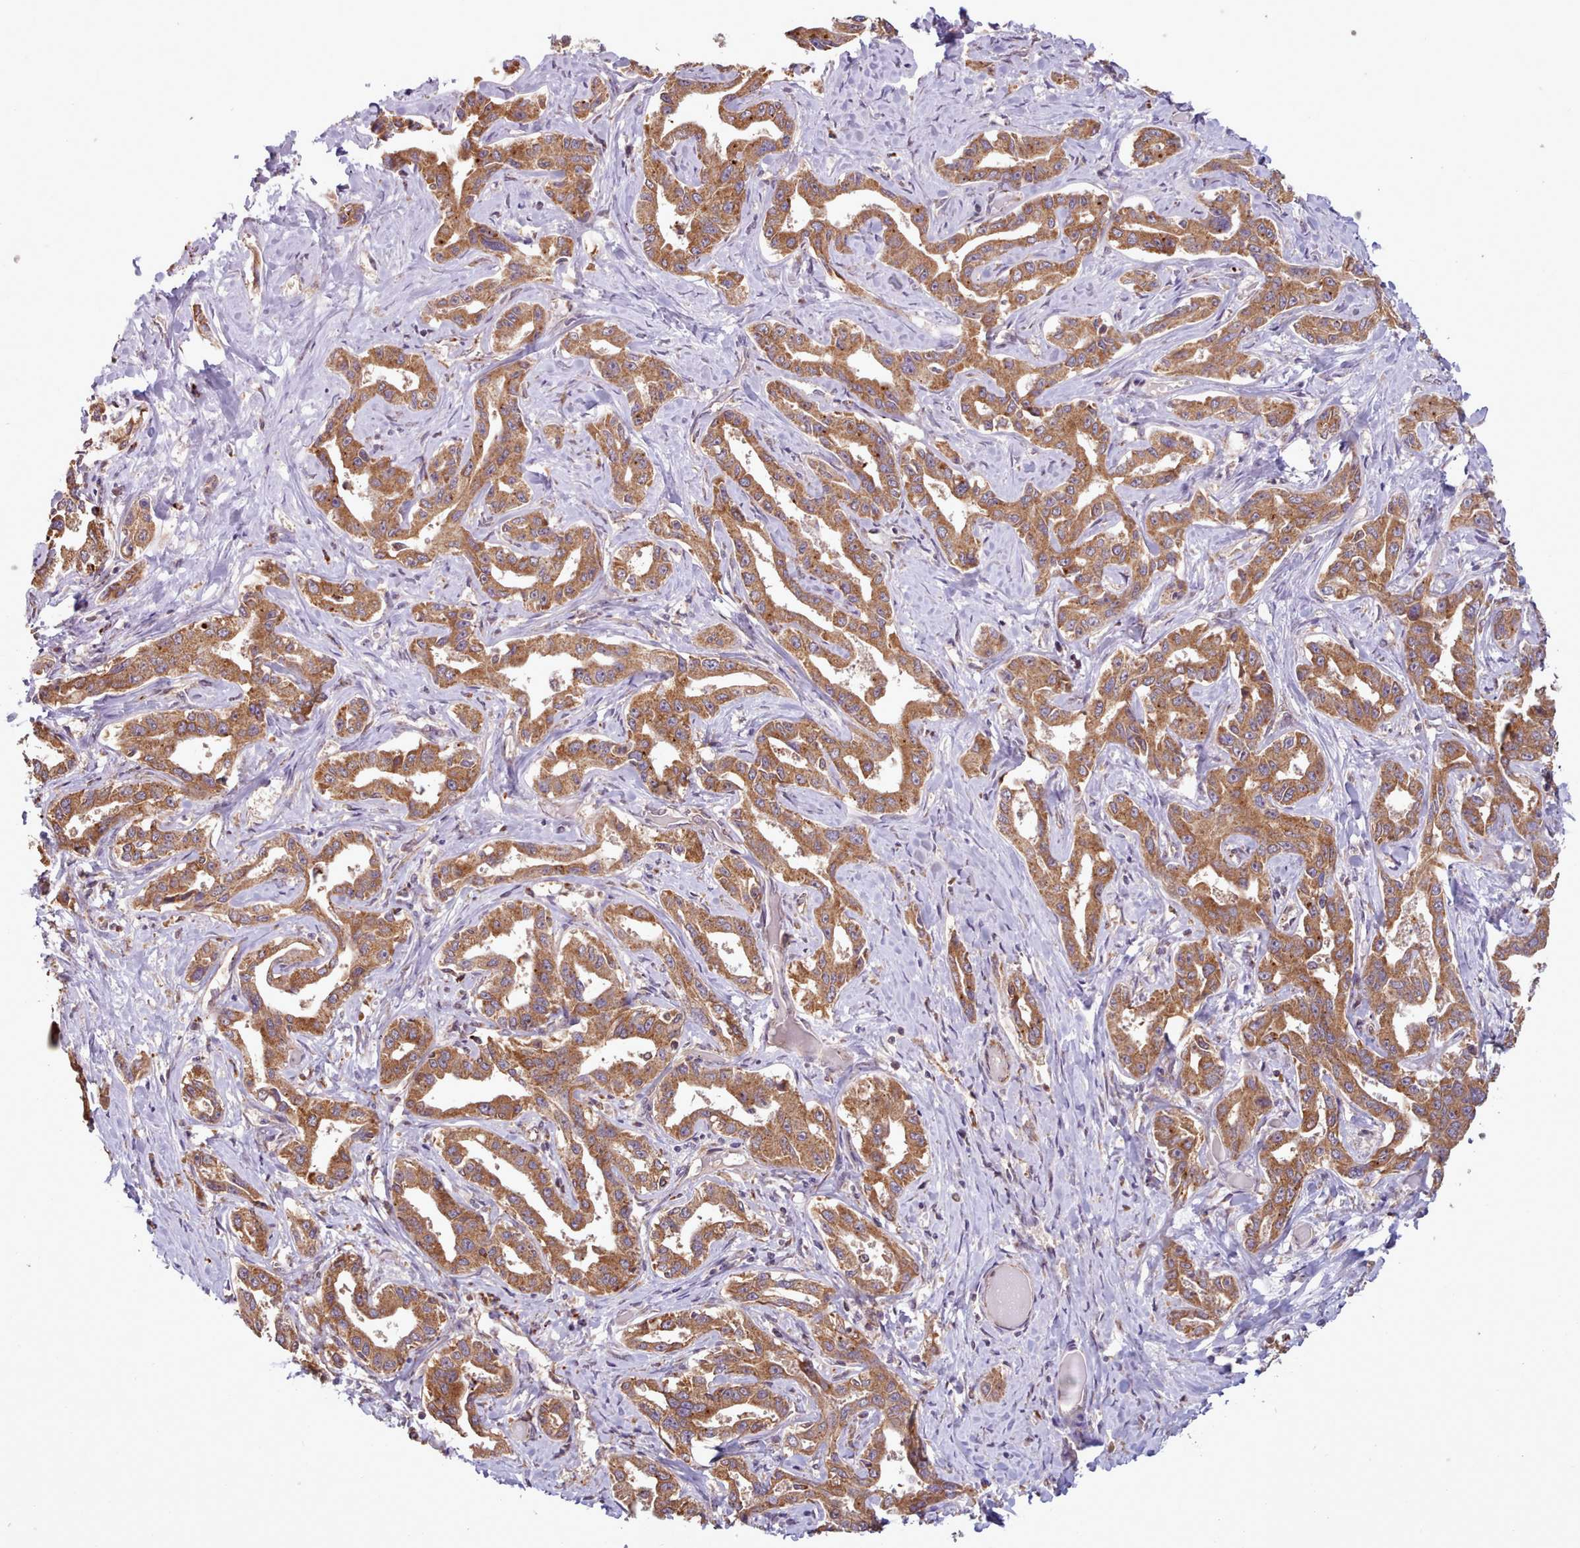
{"staining": {"intensity": "moderate", "quantity": ">75%", "location": "cytoplasmic/membranous"}, "tissue": "liver cancer", "cell_type": "Tumor cells", "image_type": "cancer", "snomed": [{"axis": "morphology", "description": "Cholangiocarcinoma"}, {"axis": "topography", "description": "Liver"}], "caption": "Moderate cytoplasmic/membranous staining for a protein is present in about >75% of tumor cells of liver cancer (cholangiocarcinoma) using immunohistochemistry.", "gene": "CRYBG1", "patient": {"sex": "male", "age": 59}}